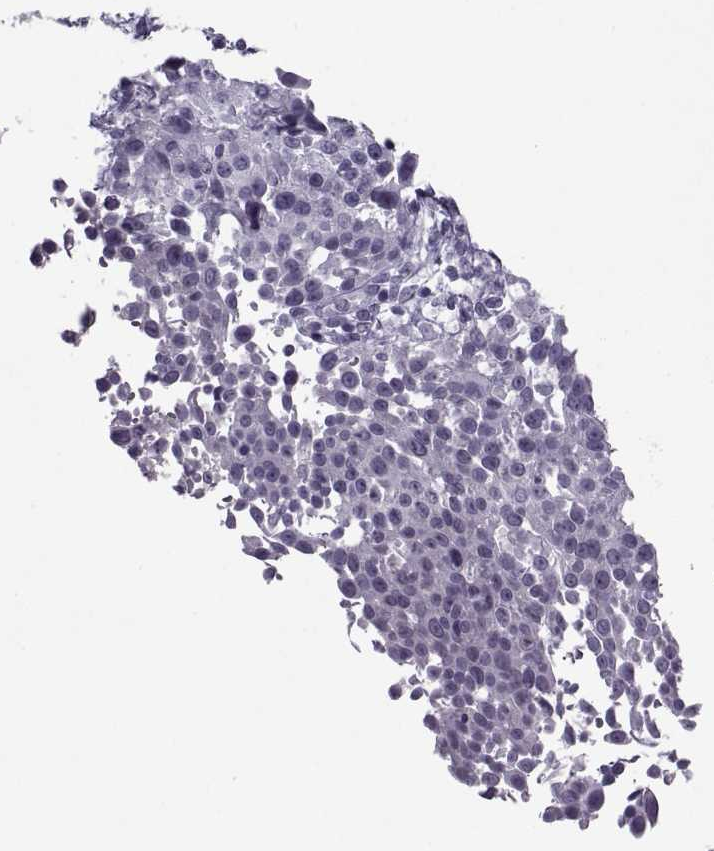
{"staining": {"intensity": "negative", "quantity": "none", "location": "none"}, "tissue": "cervical cancer", "cell_type": "Tumor cells", "image_type": "cancer", "snomed": [{"axis": "morphology", "description": "Squamous cell carcinoma, NOS"}, {"axis": "topography", "description": "Cervix"}], "caption": "The micrograph exhibits no significant positivity in tumor cells of cervical squamous cell carcinoma.", "gene": "ASRGL1", "patient": {"sex": "female", "age": 26}}